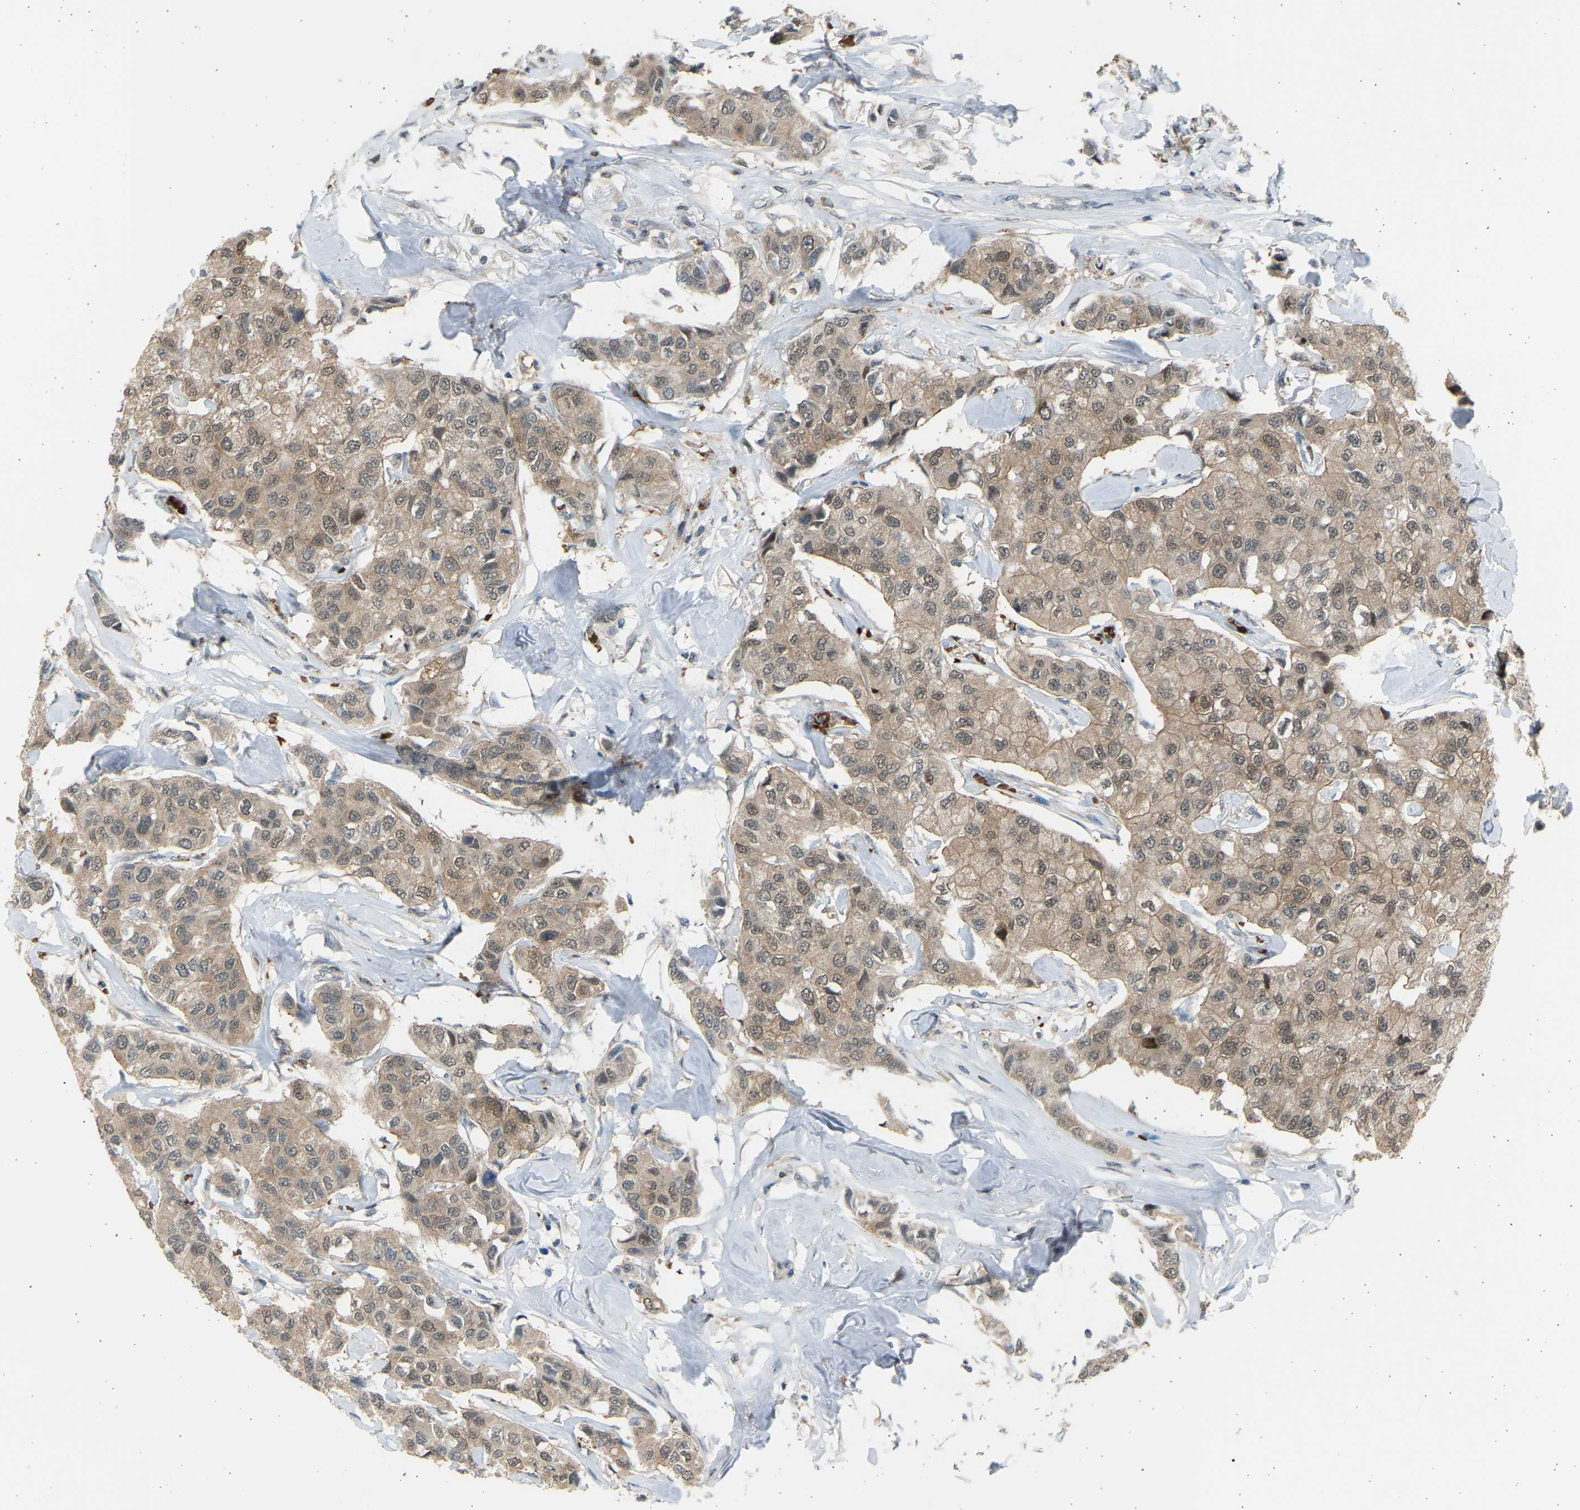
{"staining": {"intensity": "weak", "quantity": ">75%", "location": "cytoplasmic/membranous,nuclear"}, "tissue": "breast cancer", "cell_type": "Tumor cells", "image_type": "cancer", "snomed": [{"axis": "morphology", "description": "Duct carcinoma"}, {"axis": "topography", "description": "Breast"}], "caption": "Immunohistochemical staining of infiltrating ductal carcinoma (breast) demonstrates low levels of weak cytoplasmic/membranous and nuclear protein staining in approximately >75% of tumor cells.", "gene": "BIRC2", "patient": {"sex": "female", "age": 80}}